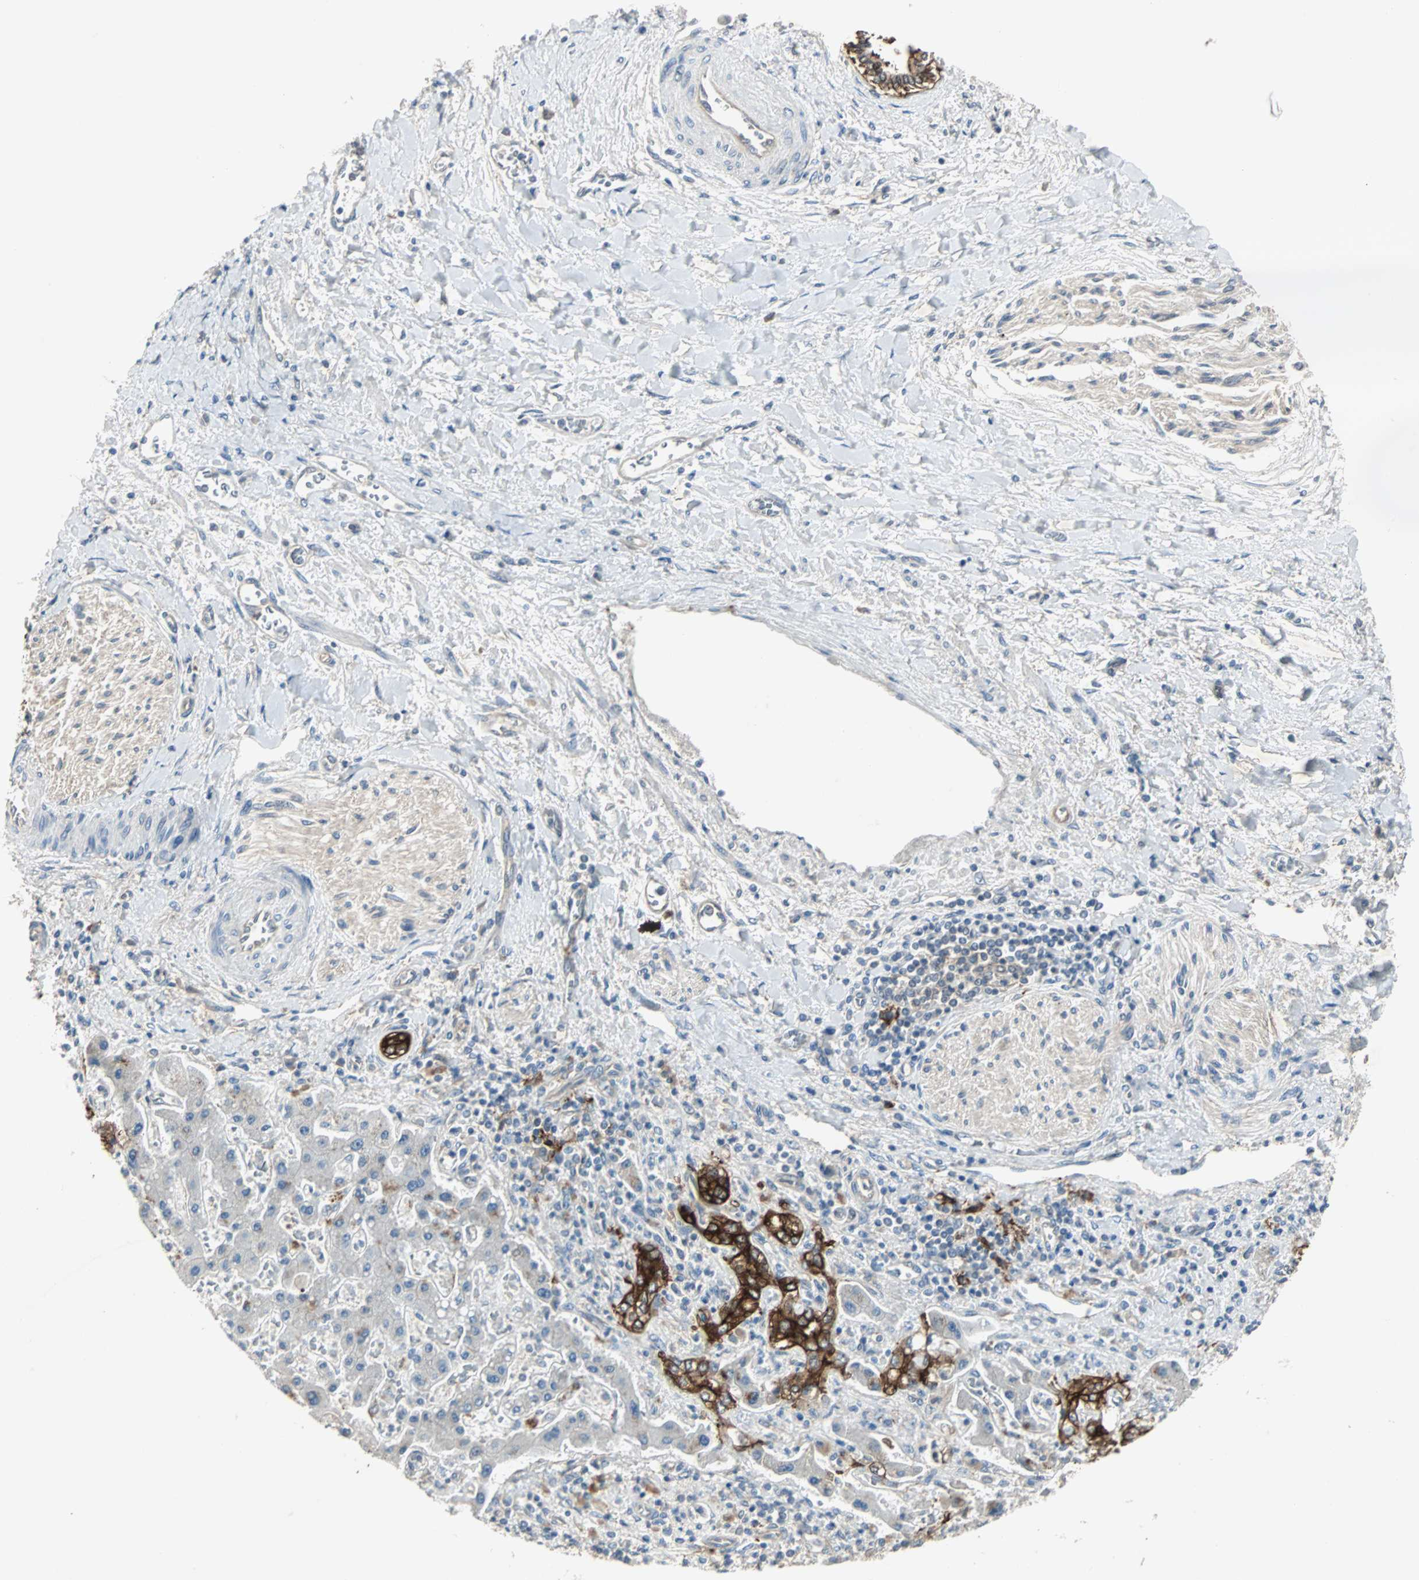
{"staining": {"intensity": "strong", "quantity": ">75%", "location": "cytoplasmic/membranous"}, "tissue": "liver cancer", "cell_type": "Tumor cells", "image_type": "cancer", "snomed": [{"axis": "morphology", "description": "Cholangiocarcinoma"}, {"axis": "topography", "description": "Liver"}], "caption": "Protein staining displays strong cytoplasmic/membranous staining in about >75% of tumor cells in liver cancer.", "gene": "CMC2", "patient": {"sex": "male", "age": 50}}